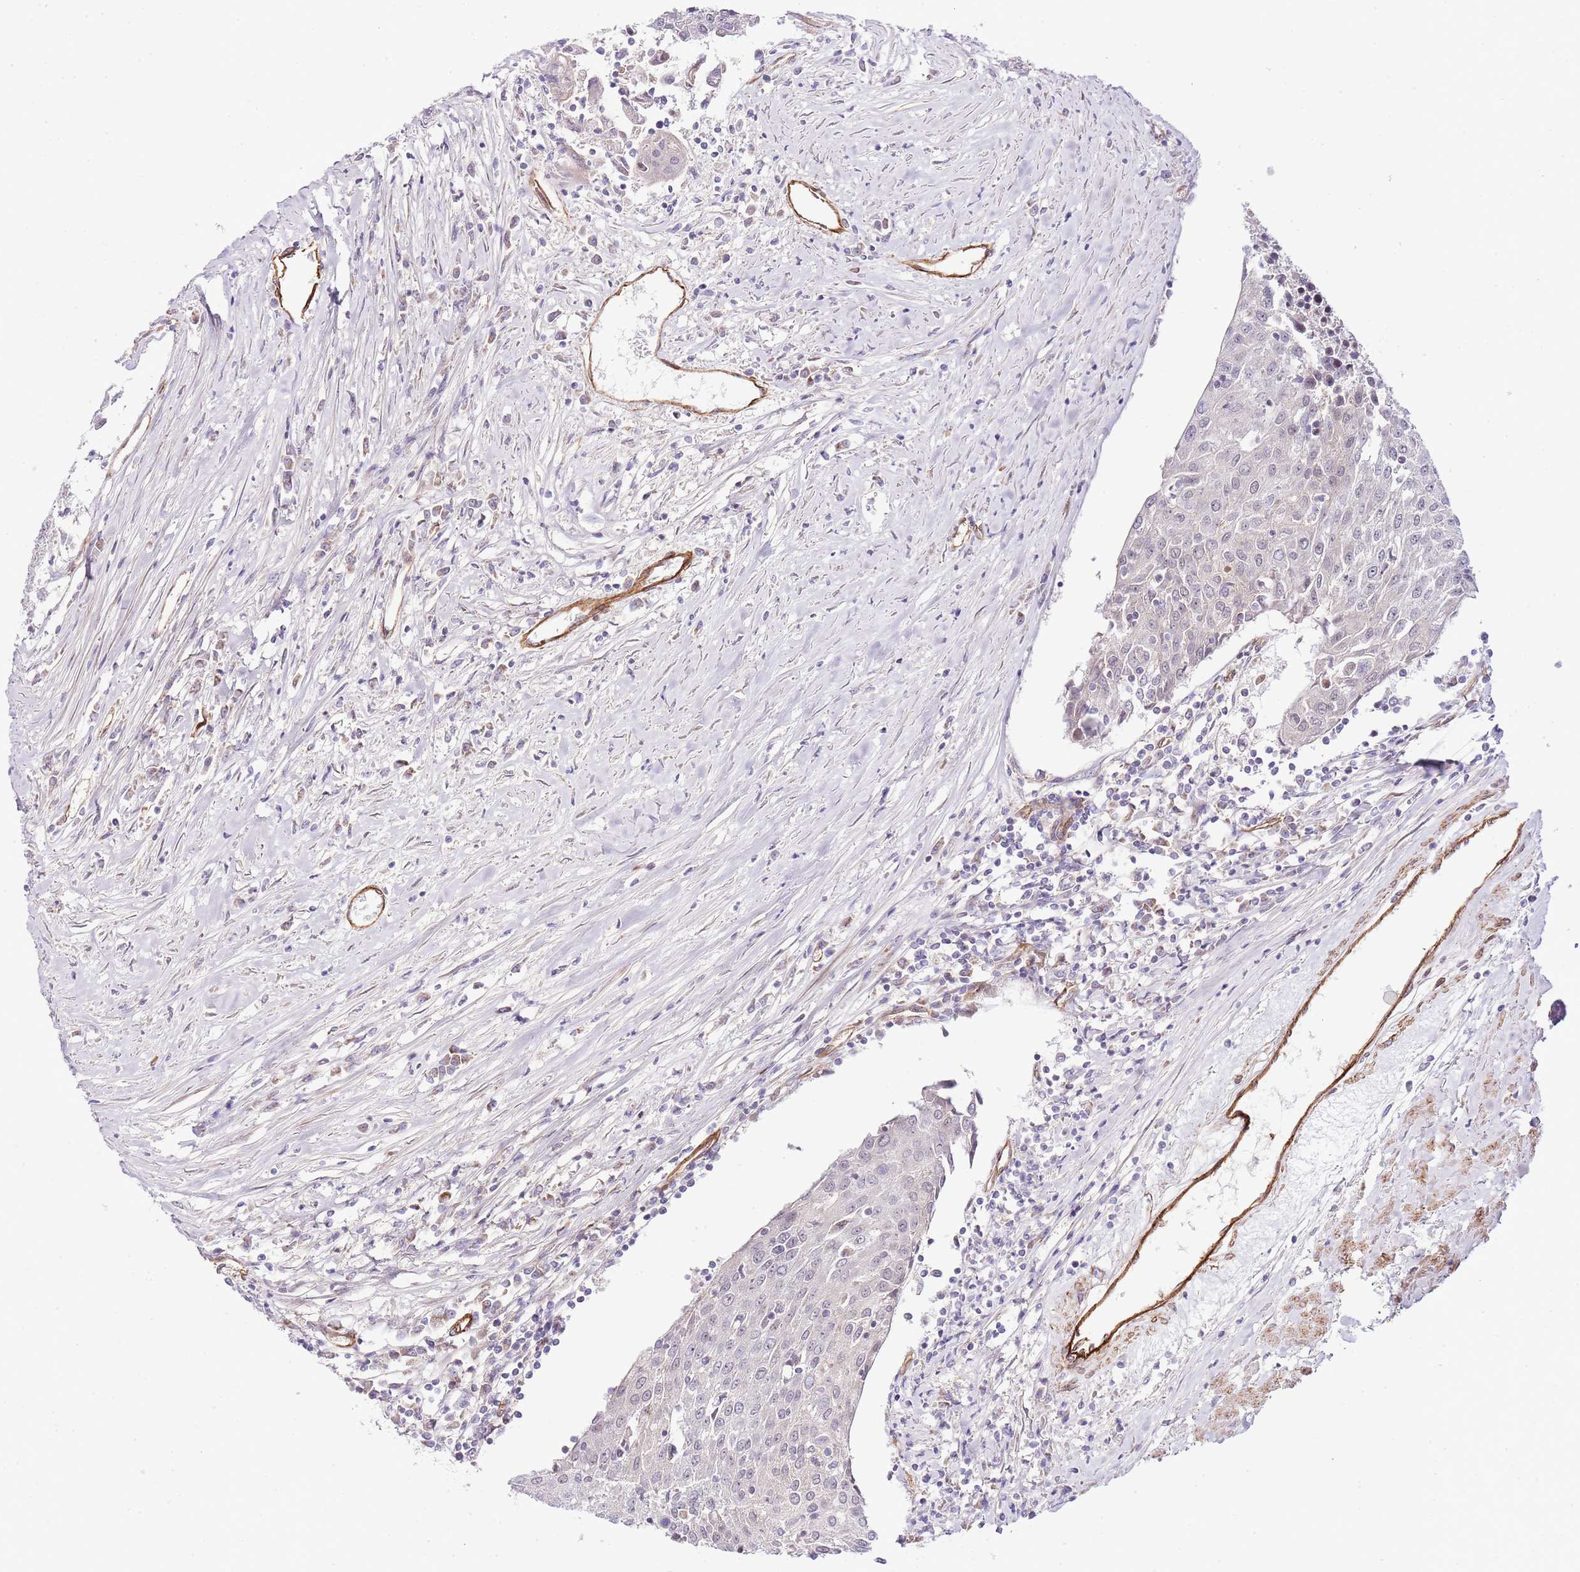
{"staining": {"intensity": "negative", "quantity": "none", "location": "none"}, "tissue": "urothelial cancer", "cell_type": "Tumor cells", "image_type": "cancer", "snomed": [{"axis": "morphology", "description": "Urothelial carcinoma, High grade"}, {"axis": "topography", "description": "Urinary bladder"}], "caption": "High magnification brightfield microscopy of urothelial cancer stained with DAB (3,3'-diaminobenzidine) (brown) and counterstained with hematoxylin (blue): tumor cells show no significant staining.", "gene": "NEK3", "patient": {"sex": "female", "age": 85}}